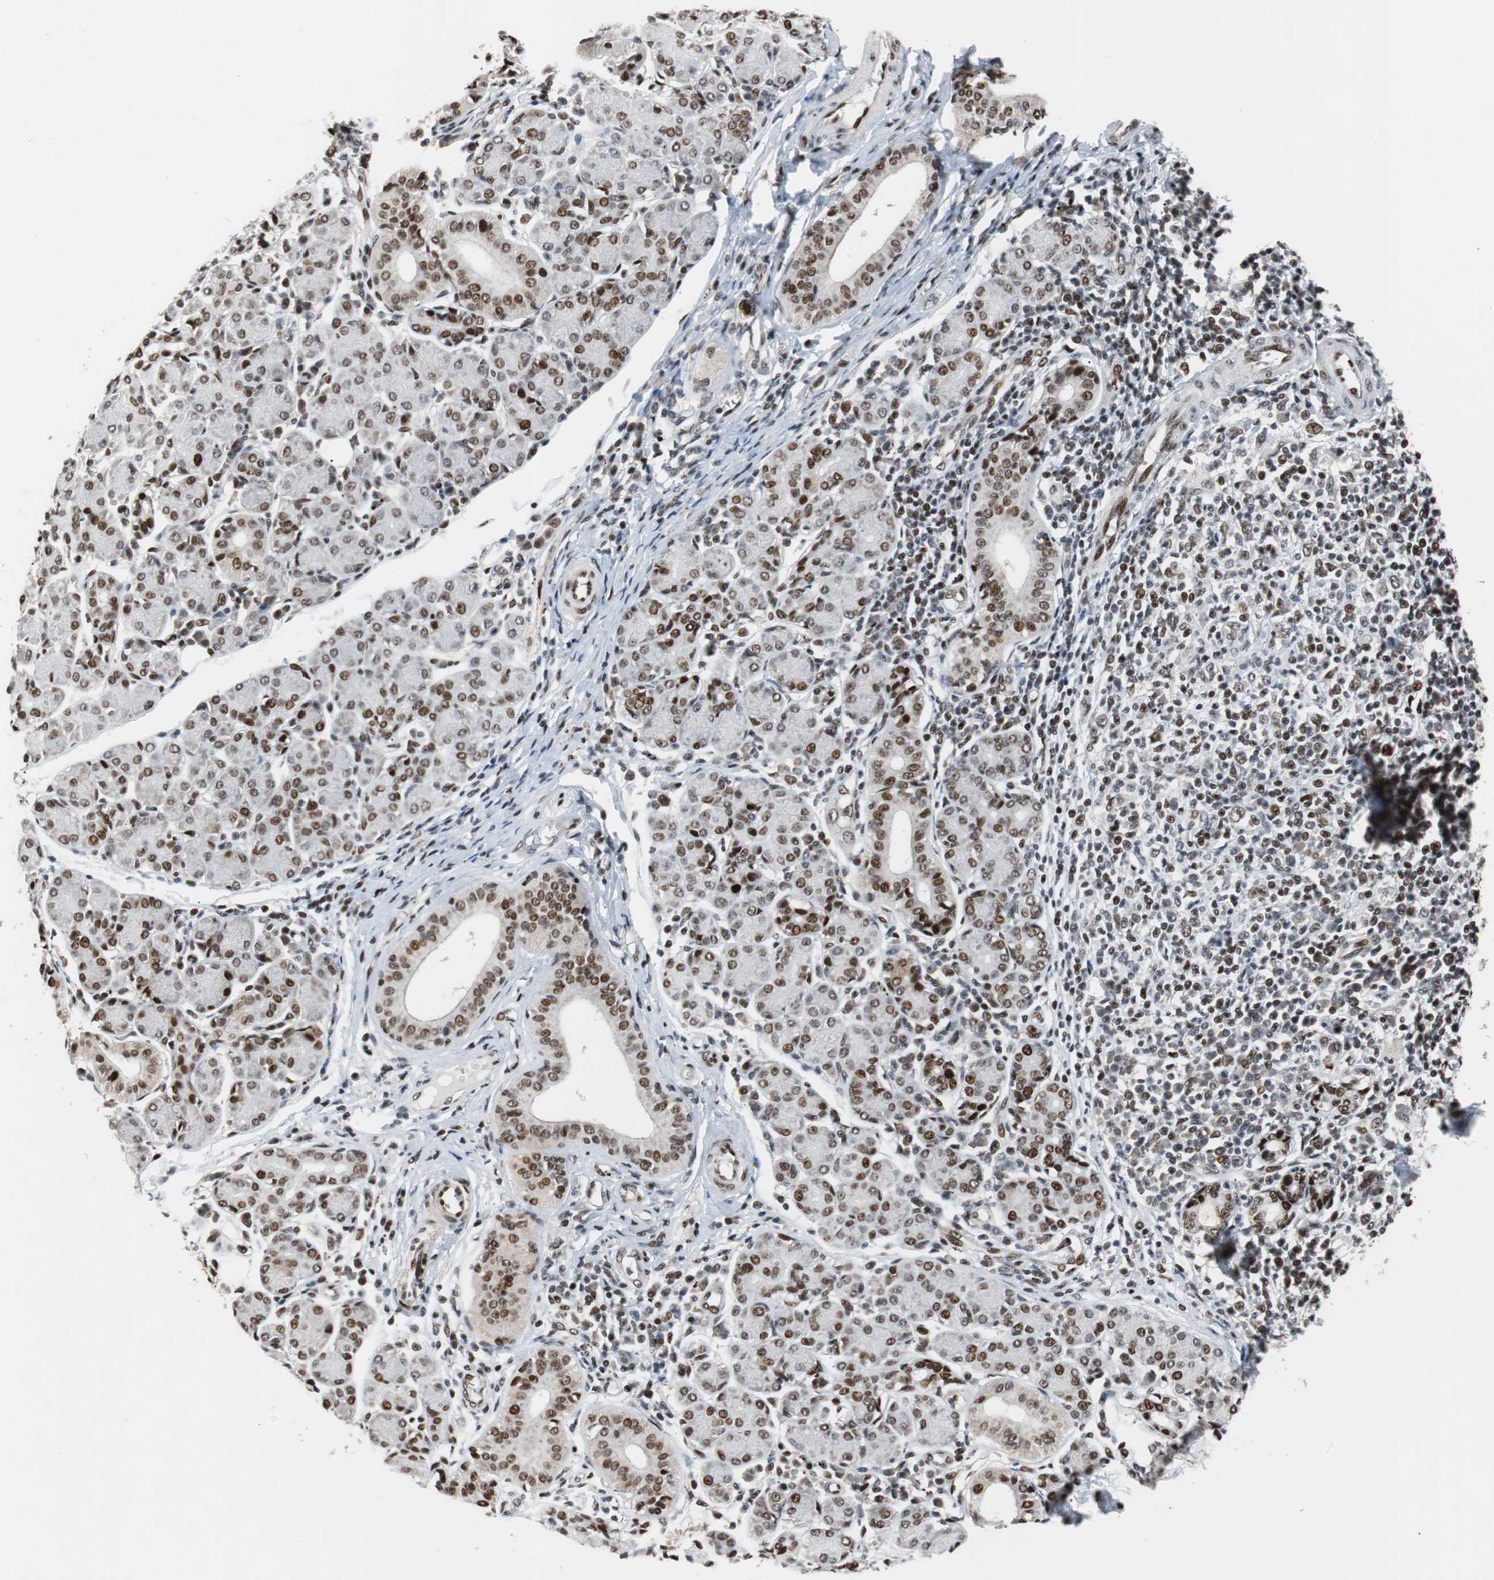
{"staining": {"intensity": "strong", "quantity": ">75%", "location": "nuclear"}, "tissue": "salivary gland", "cell_type": "Glandular cells", "image_type": "normal", "snomed": [{"axis": "morphology", "description": "Normal tissue, NOS"}, {"axis": "morphology", "description": "Inflammation, NOS"}, {"axis": "topography", "description": "Lymph node"}, {"axis": "topography", "description": "Salivary gland"}], "caption": "A high amount of strong nuclear expression is identified in about >75% of glandular cells in unremarkable salivary gland. (IHC, brightfield microscopy, high magnification).", "gene": "NBL1", "patient": {"sex": "male", "age": 3}}